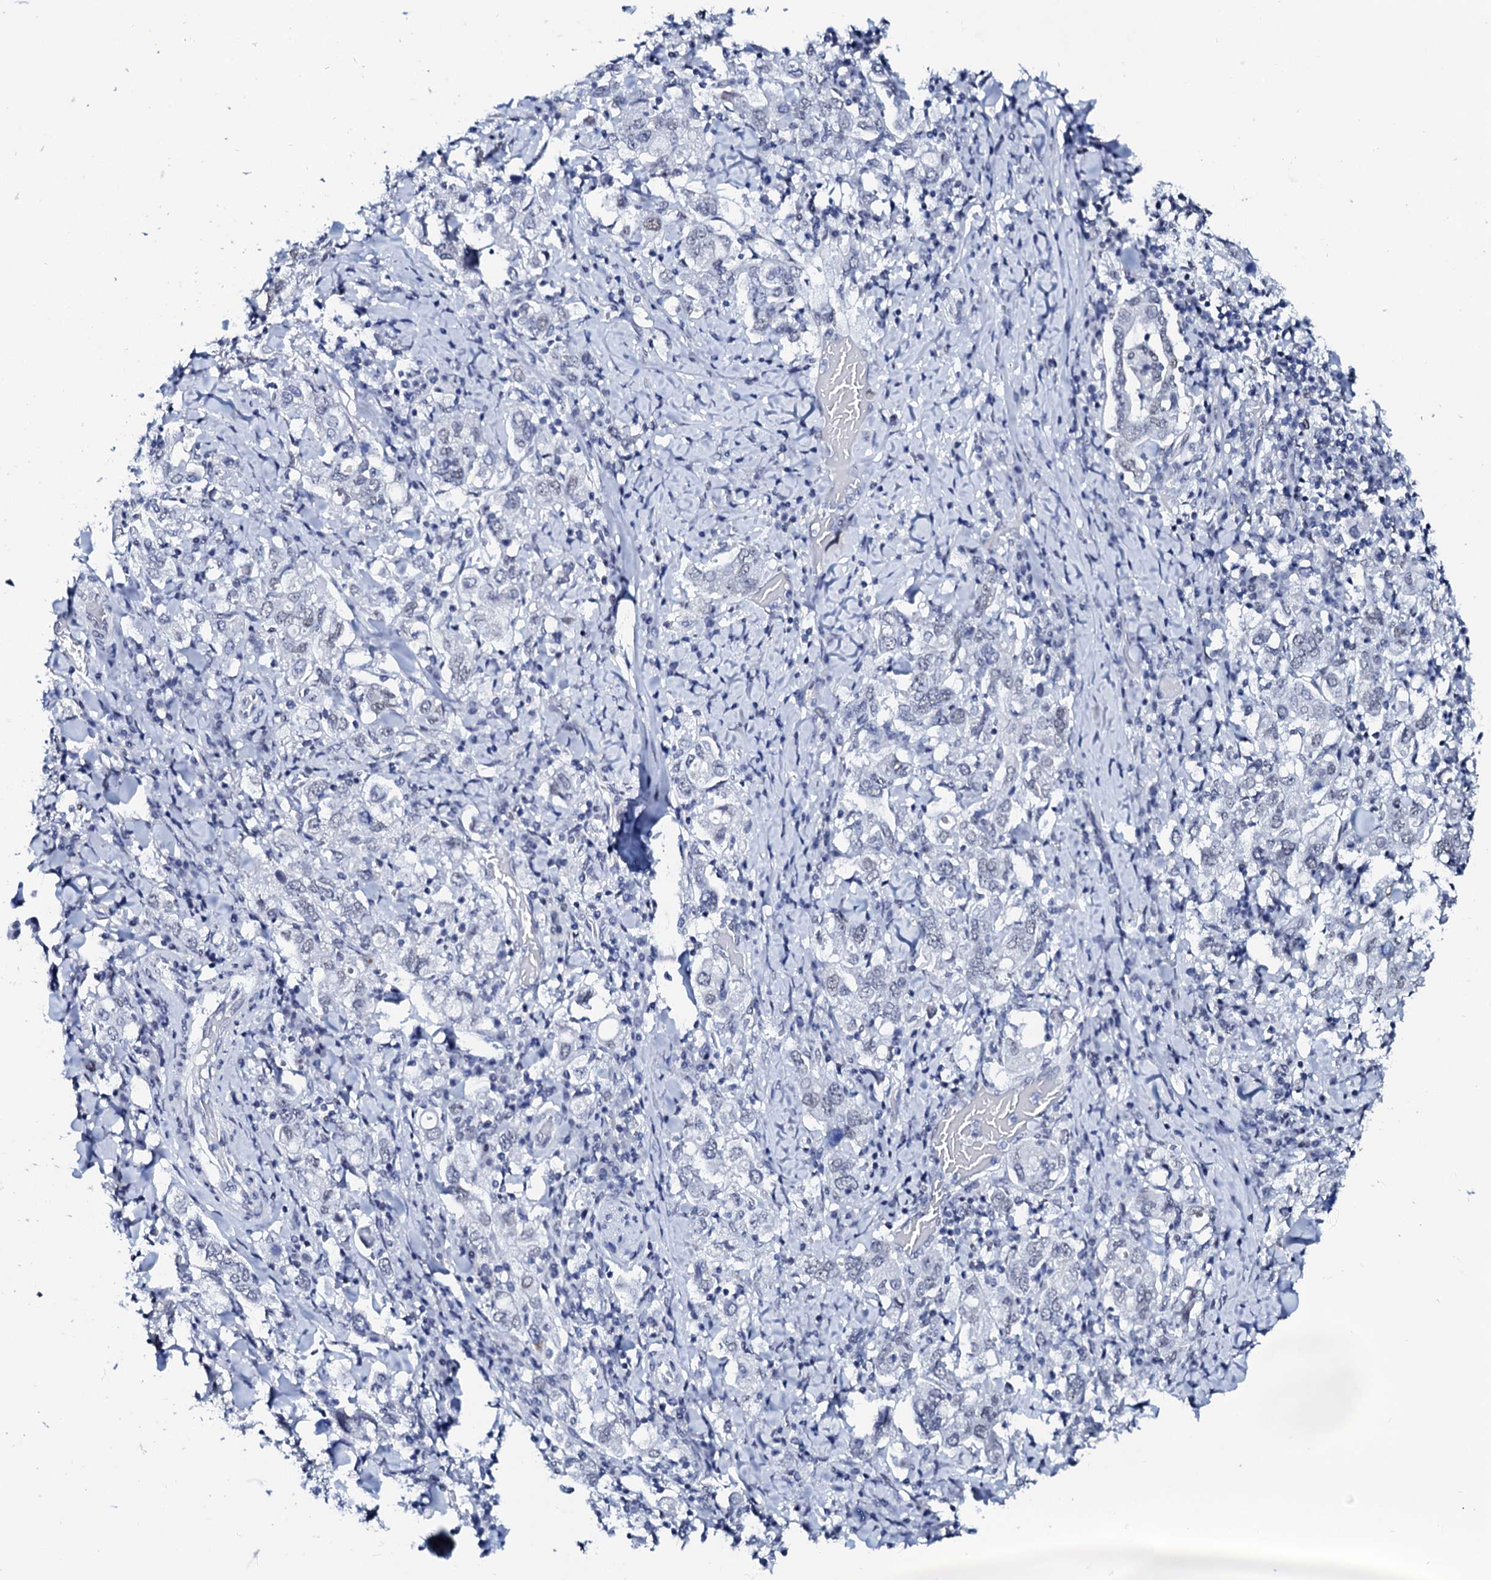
{"staining": {"intensity": "negative", "quantity": "none", "location": "none"}, "tissue": "stomach cancer", "cell_type": "Tumor cells", "image_type": "cancer", "snomed": [{"axis": "morphology", "description": "Adenocarcinoma, NOS"}, {"axis": "topography", "description": "Stomach, upper"}], "caption": "A micrograph of stomach cancer stained for a protein exhibits no brown staining in tumor cells.", "gene": "SPATA19", "patient": {"sex": "male", "age": 62}}